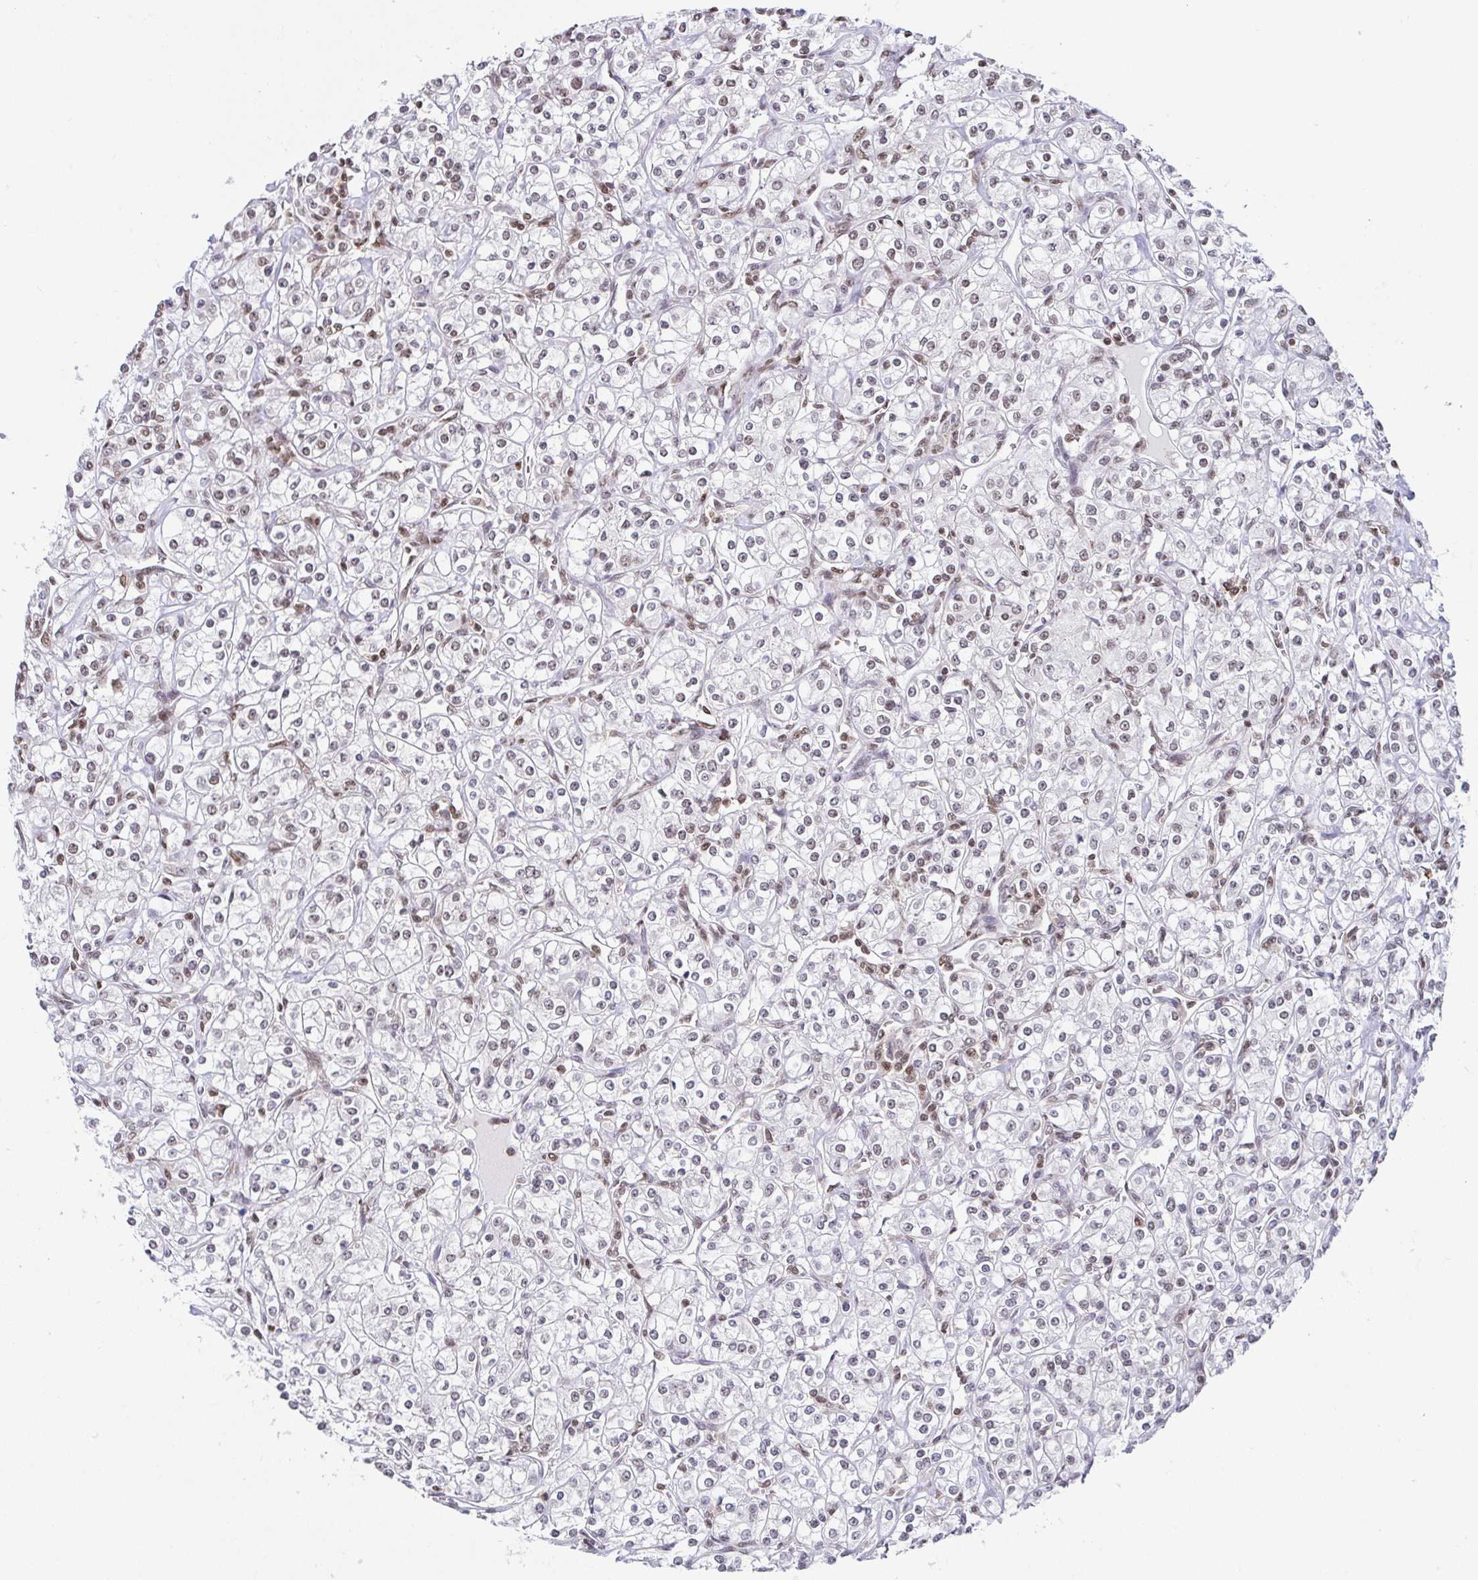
{"staining": {"intensity": "weak", "quantity": "25%-75%", "location": "nuclear"}, "tissue": "renal cancer", "cell_type": "Tumor cells", "image_type": "cancer", "snomed": [{"axis": "morphology", "description": "Adenocarcinoma, NOS"}, {"axis": "topography", "description": "Kidney"}], "caption": "High-magnification brightfield microscopy of renal adenocarcinoma stained with DAB (brown) and counterstained with hematoxylin (blue). tumor cells exhibit weak nuclear staining is appreciated in approximately25%-75% of cells.", "gene": "EWSR1", "patient": {"sex": "male", "age": 77}}